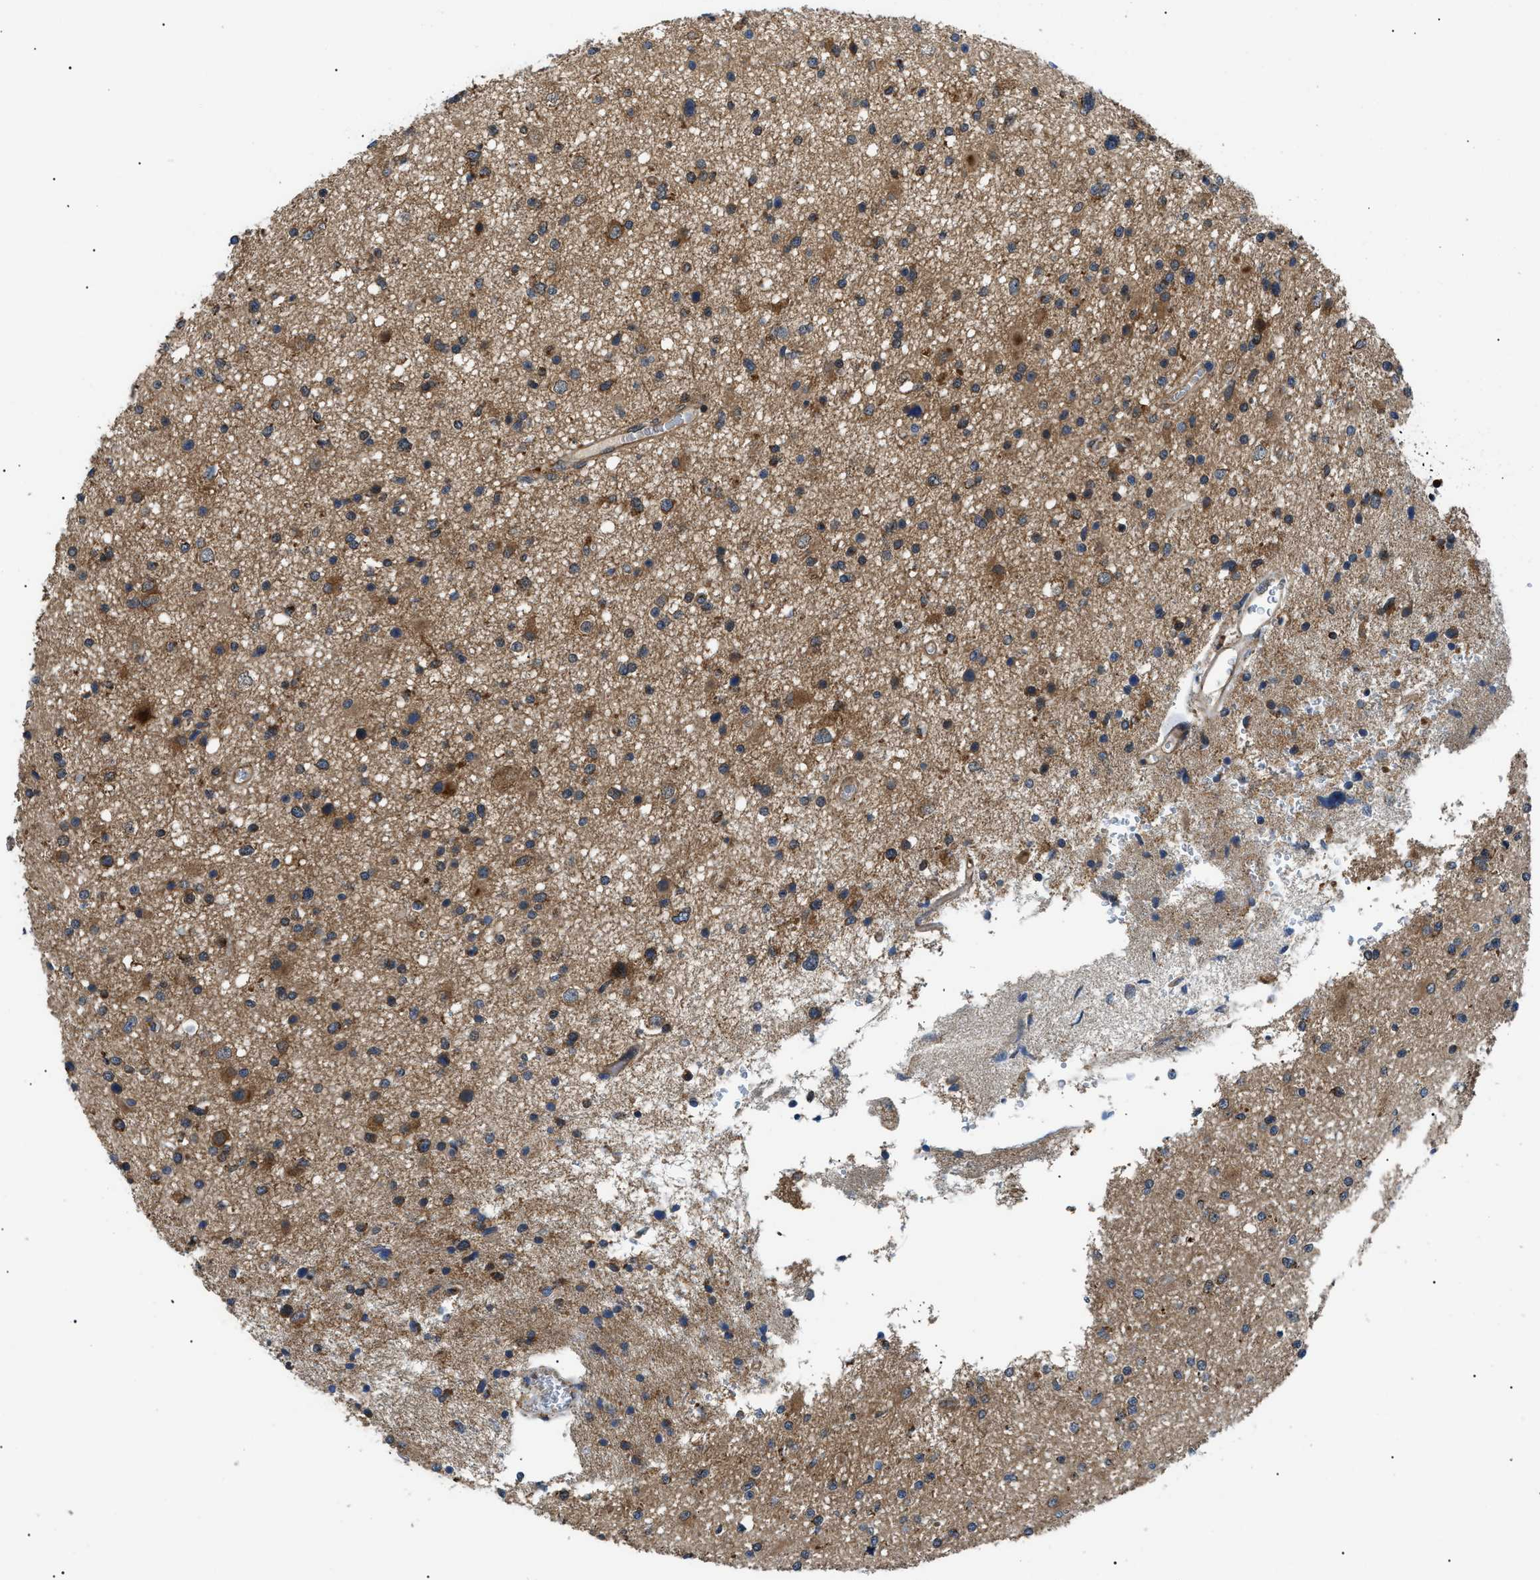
{"staining": {"intensity": "moderate", "quantity": "<25%", "location": "cytoplasmic/membranous"}, "tissue": "glioma", "cell_type": "Tumor cells", "image_type": "cancer", "snomed": [{"axis": "morphology", "description": "Glioma, malignant, High grade"}, {"axis": "topography", "description": "Brain"}], "caption": "A histopathology image of malignant high-grade glioma stained for a protein displays moderate cytoplasmic/membranous brown staining in tumor cells.", "gene": "SRPK1", "patient": {"sex": "male", "age": 33}}